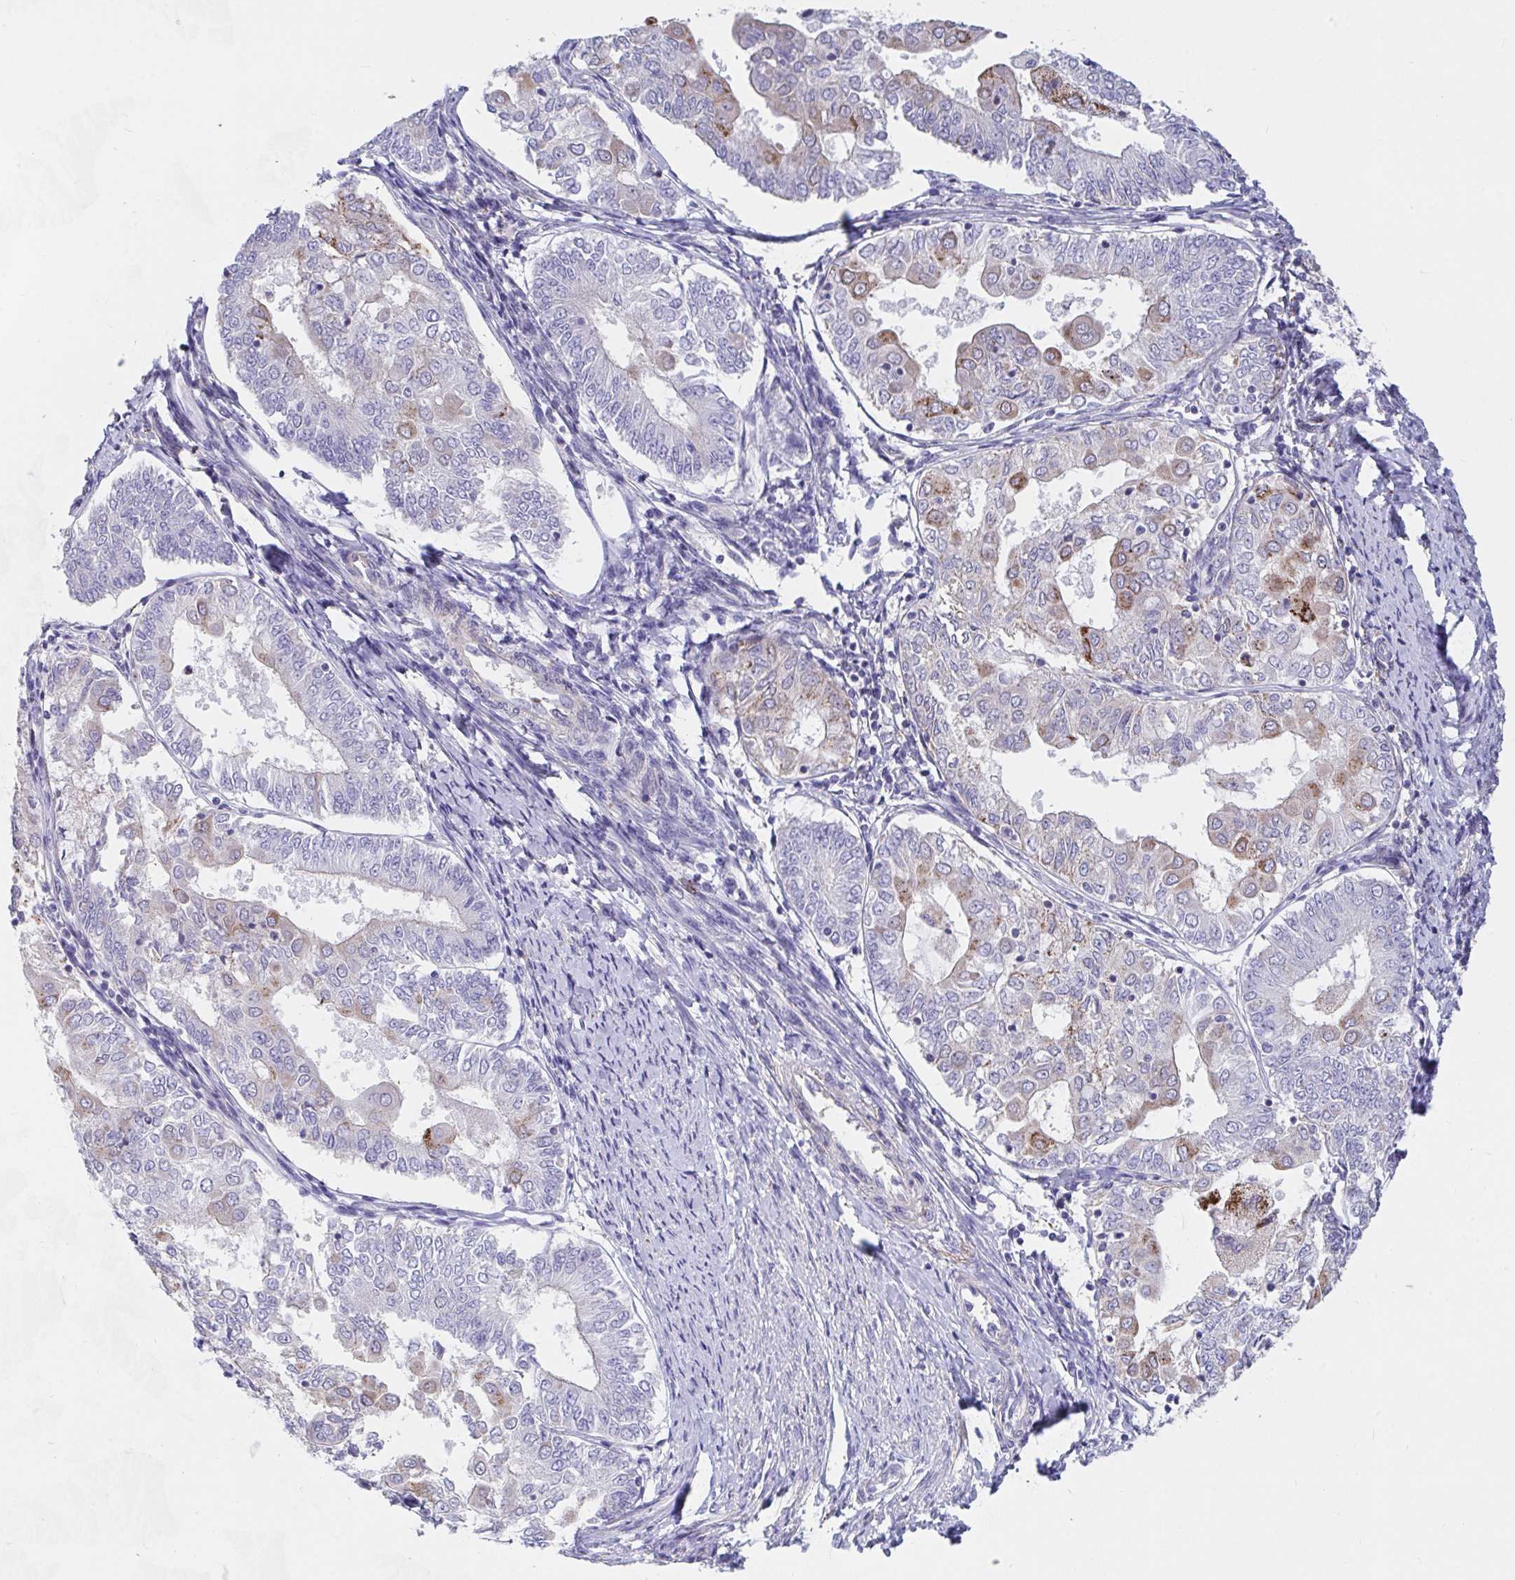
{"staining": {"intensity": "moderate", "quantity": "<25%", "location": "cytoplasmic/membranous"}, "tissue": "endometrial cancer", "cell_type": "Tumor cells", "image_type": "cancer", "snomed": [{"axis": "morphology", "description": "Adenocarcinoma, NOS"}, {"axis": "topography", "description": "Endometrium"}], "caption": "Protein staining exhibits moderate cytoplasmic/membranous staining in about <25% of tumor cells in endometrial cancer (adenocarcinoma).", "gene": "FAM156B", "patient": {"sex": "female", "age": 68}}